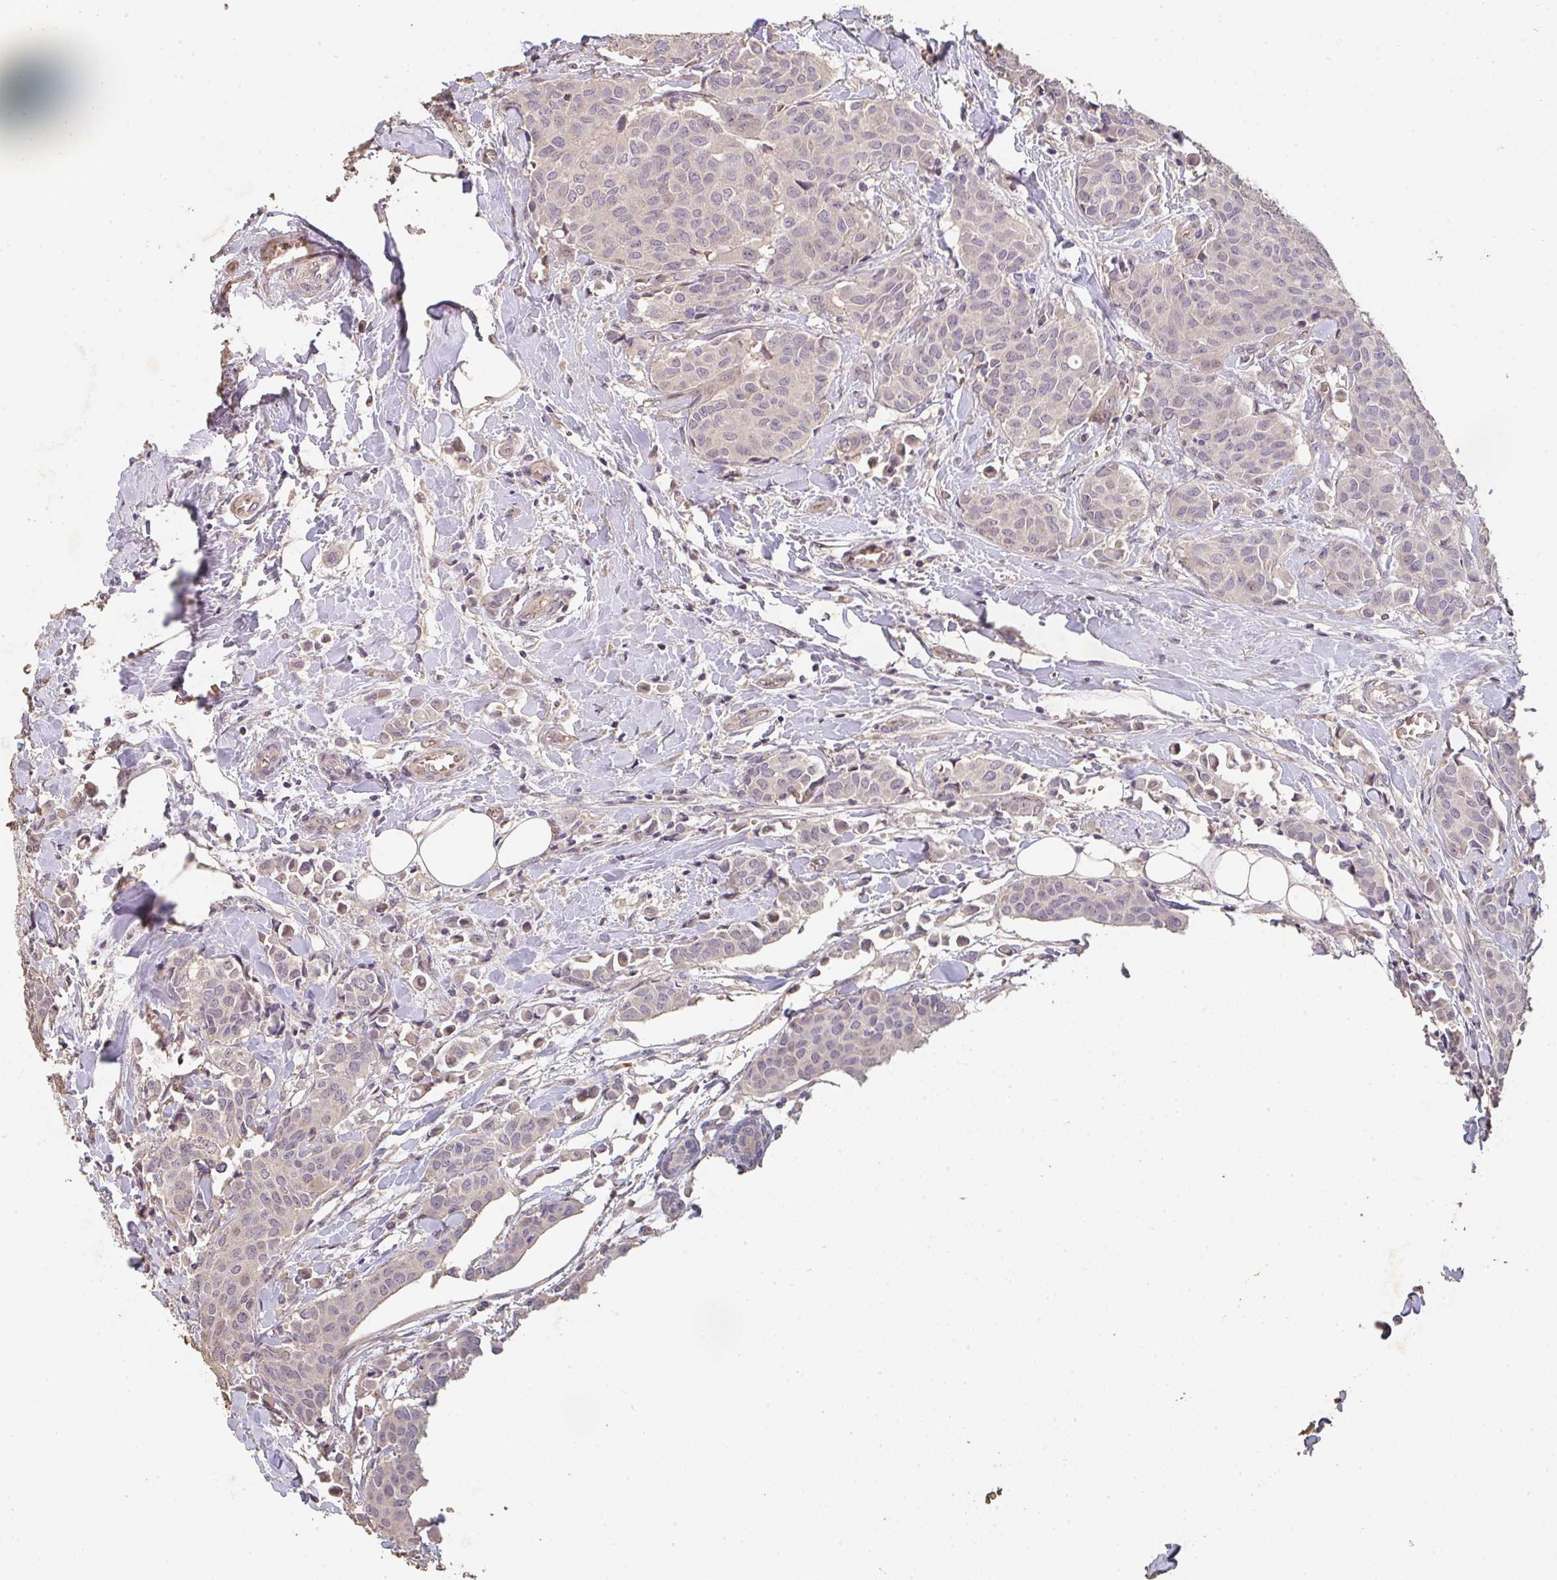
{"staining": {"intensity": "weak", "quantity": "<25%", "location": "cytoplasmic/membranous"}, "tissue": "breast cancer", "cell_type": "Tumor cells", "image_type": "cancer", "snomed": [{"axis": "morphology", "description": "Duct carcinoma"}, {"axis": "topography", "description": "Breast"}], "caption": "Immunohistochemistry micrograph of human intraductal carcinoma (breast) stained for a protein (brown), which exhibits no expression in tumor cells.", "gene": "TNFRSF10A", "patient": {"sex": "female", "age": 47}}